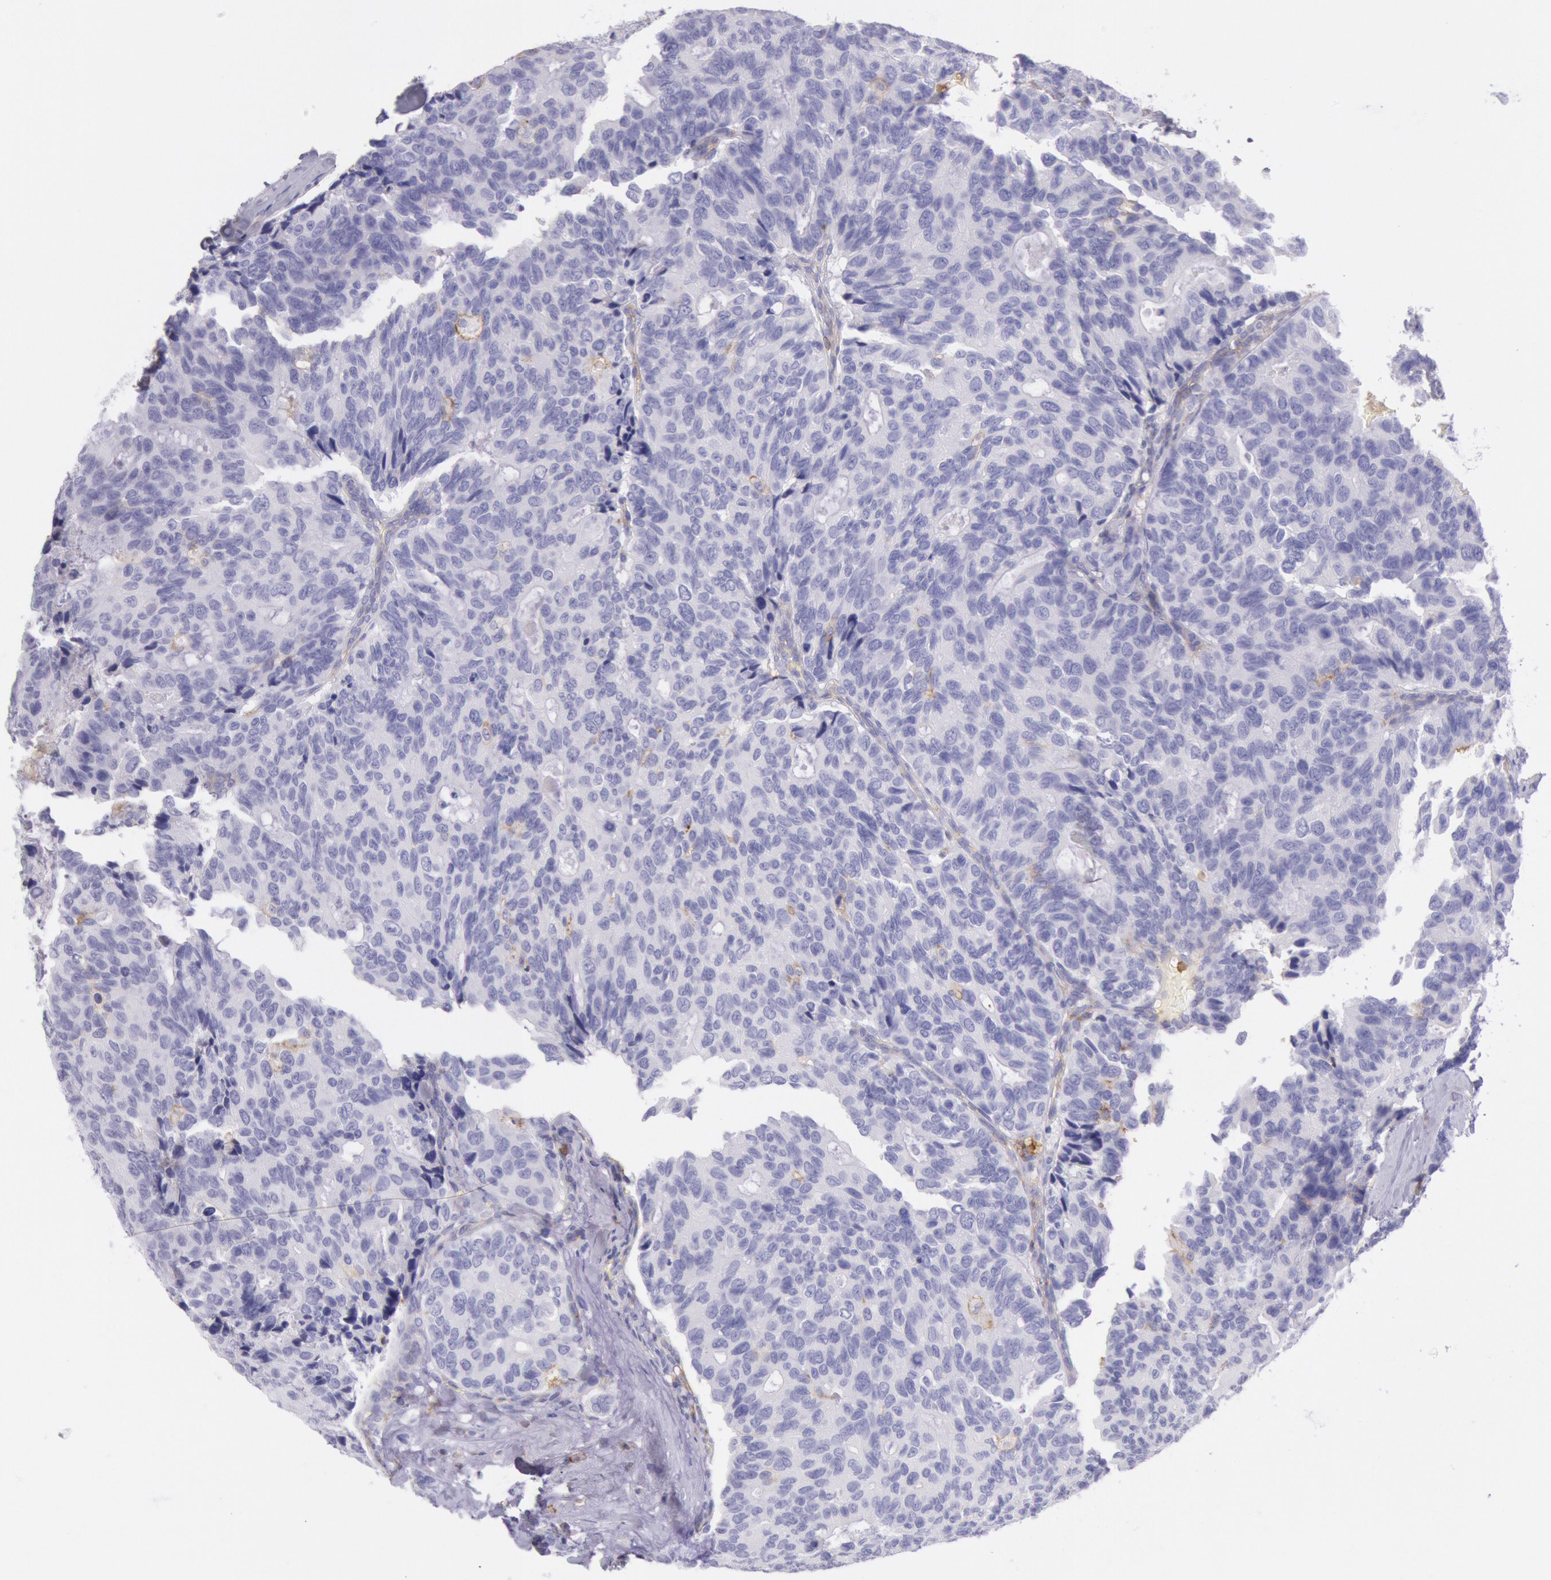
{"staining": {"intensity": "weak", "quantity": "<25%", "location": "cytoplasmic/membranous"}, "tissue": "breast cancer", "cell_type": "Tumor cells", "image_type": "cancer", "snomed": [{"axis": "morphology", "description": "Duct carcinoma"}, {"axis": "topography", "description": "Breast"}], "caption": "High magnification brightfield microscopy of infiltrating ductal carcinoma (breast) stained with DAB (3,3'-diaminobenzidine) (brown) and counterstained with hematoxylin (blue): tumor cells show no significant expression.", "gene": "LYN", "patient": {"sex": "female", "age": 69}}